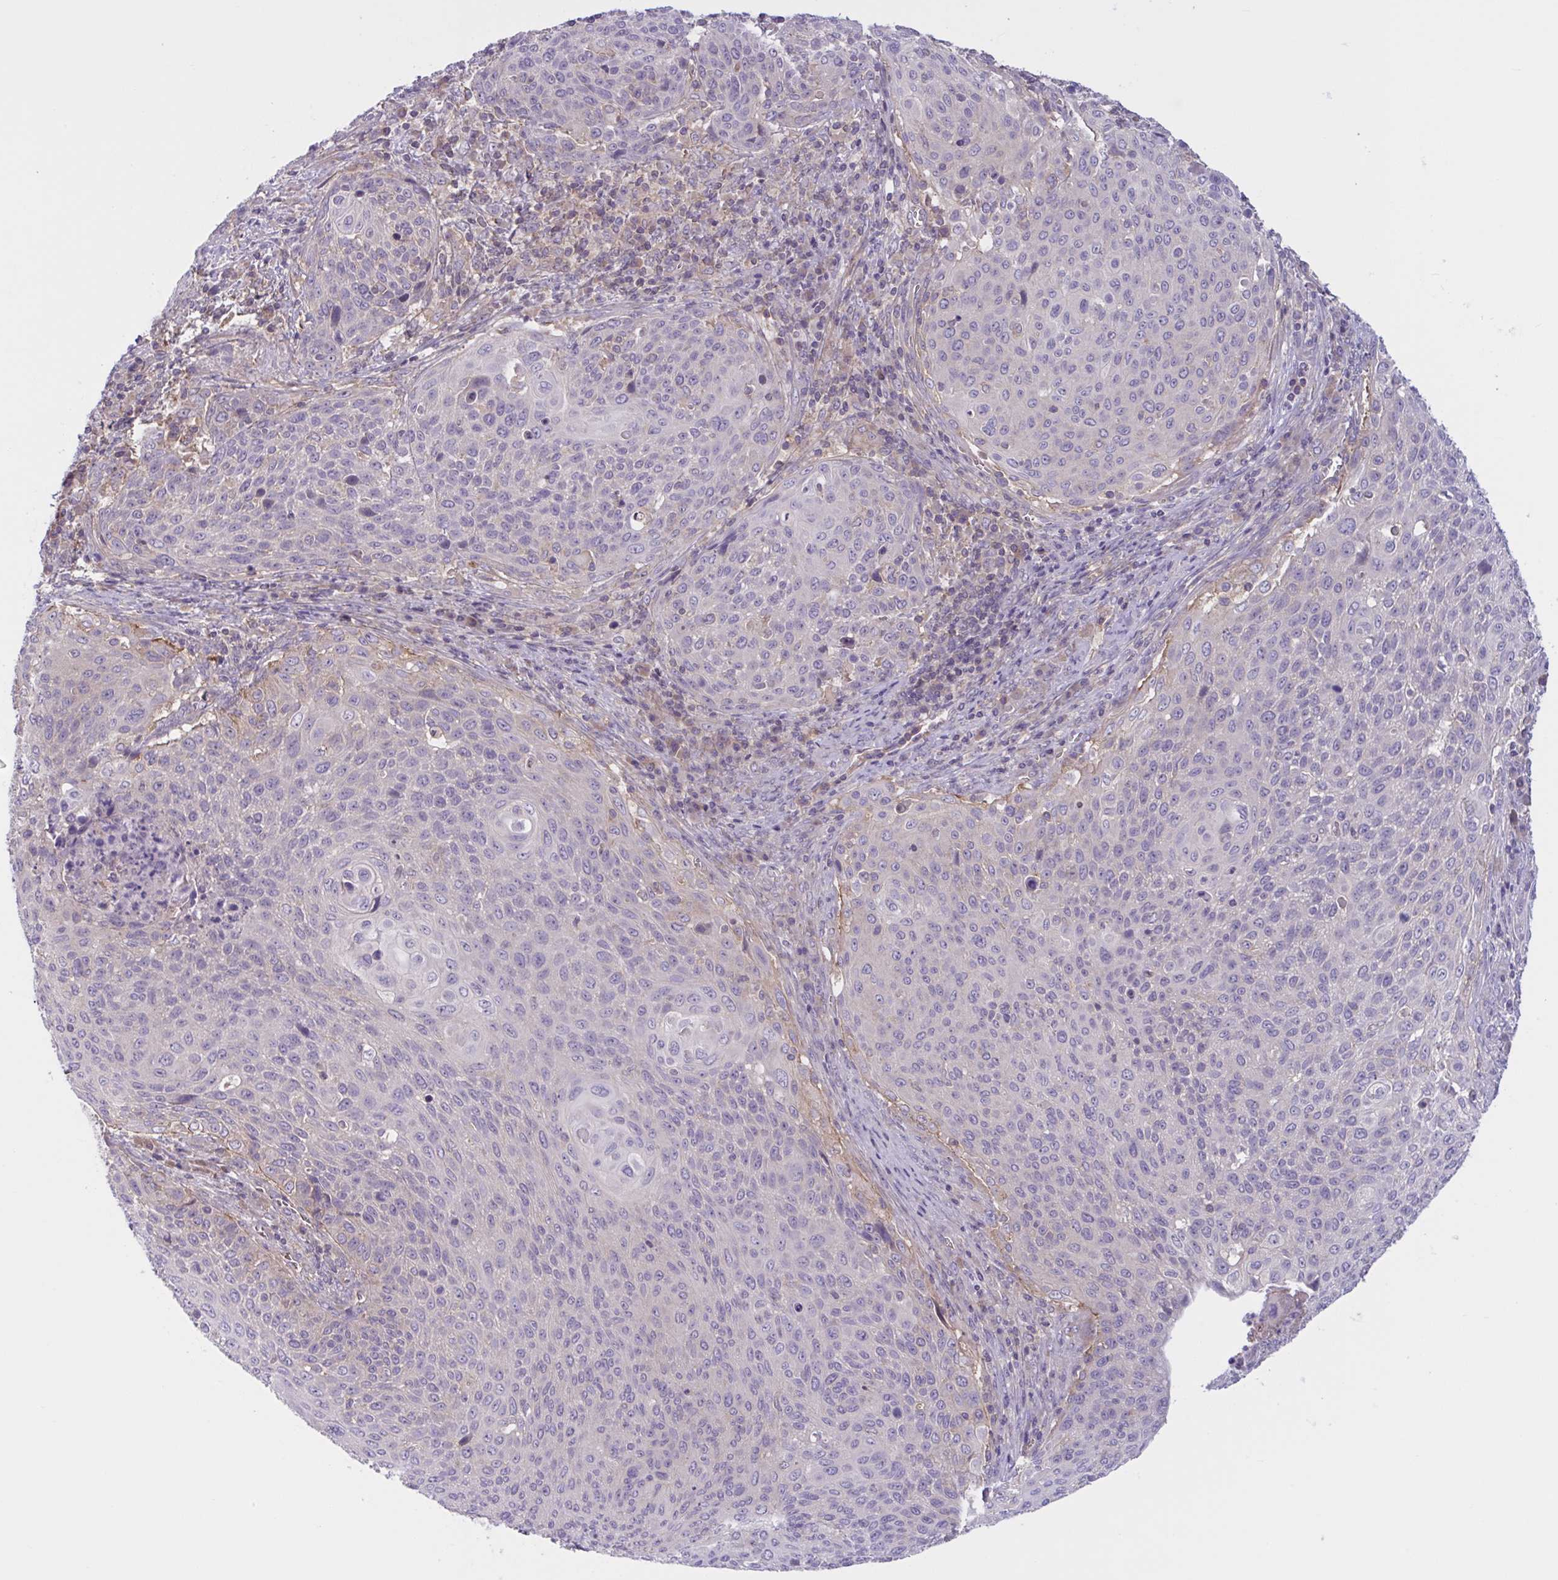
{"staining": {"intensity": "negative", "quantity": "none", "location": "none"}, "tissue": "cervical cancer", "cell_type": "Tumor cells", "image_type": "cancer", "snomed": [{"axis": "morphology", "description": "Squamous cell carcinoma, NOS"}, {"axis": "topography", "description": "Cervix"}], "caption": "Histopathology image shows no significant protein staining in tumor cells of squamous cell carcinoma (cervical).", "gene": "WNT9B", "patient": {"sex": "female", "age": 31}}